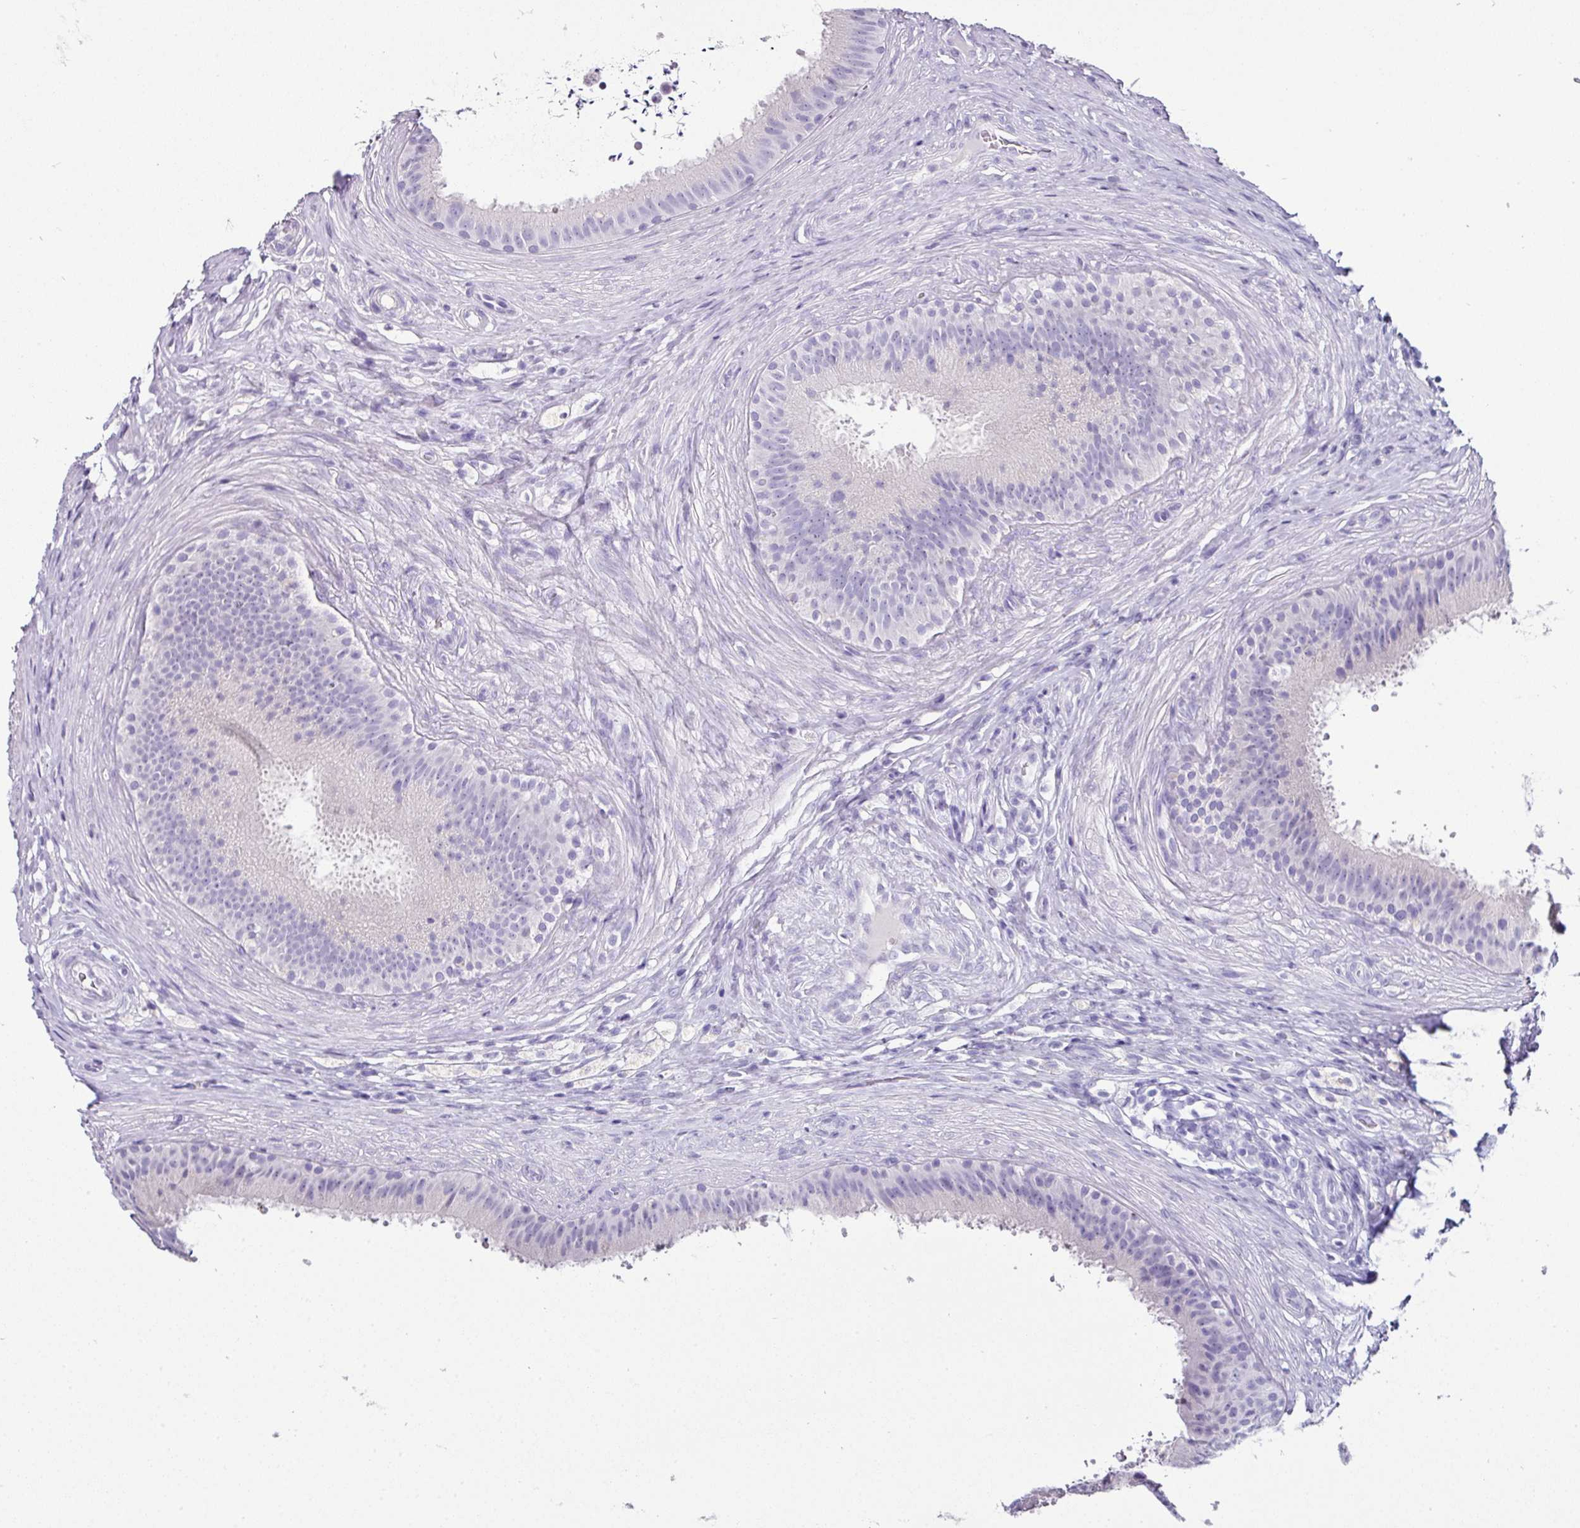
{"staining": {"intensity": "negative", "quantity": "none", "location": "none"}, "tissue": "epididymis", "cell_type": "Glandular cells", "image_type": "normal", "snomed": [{"axis": "morphology", "description": "Normal tissue, NOS"}, {"axis": "topography", "description": "Testis"}, {"axis": "topography", "description": "Epididymis"}], "caption": "There is no significant staining in glandular cells of epididymis. (Stains: DAB immunohistochemistry (IHC) with hematoxylin counter stain, Microscopy: brightfield microscopy at high magnification).", "gene": "NAPSA", "patient": {"sex": "male", "age": 41}}